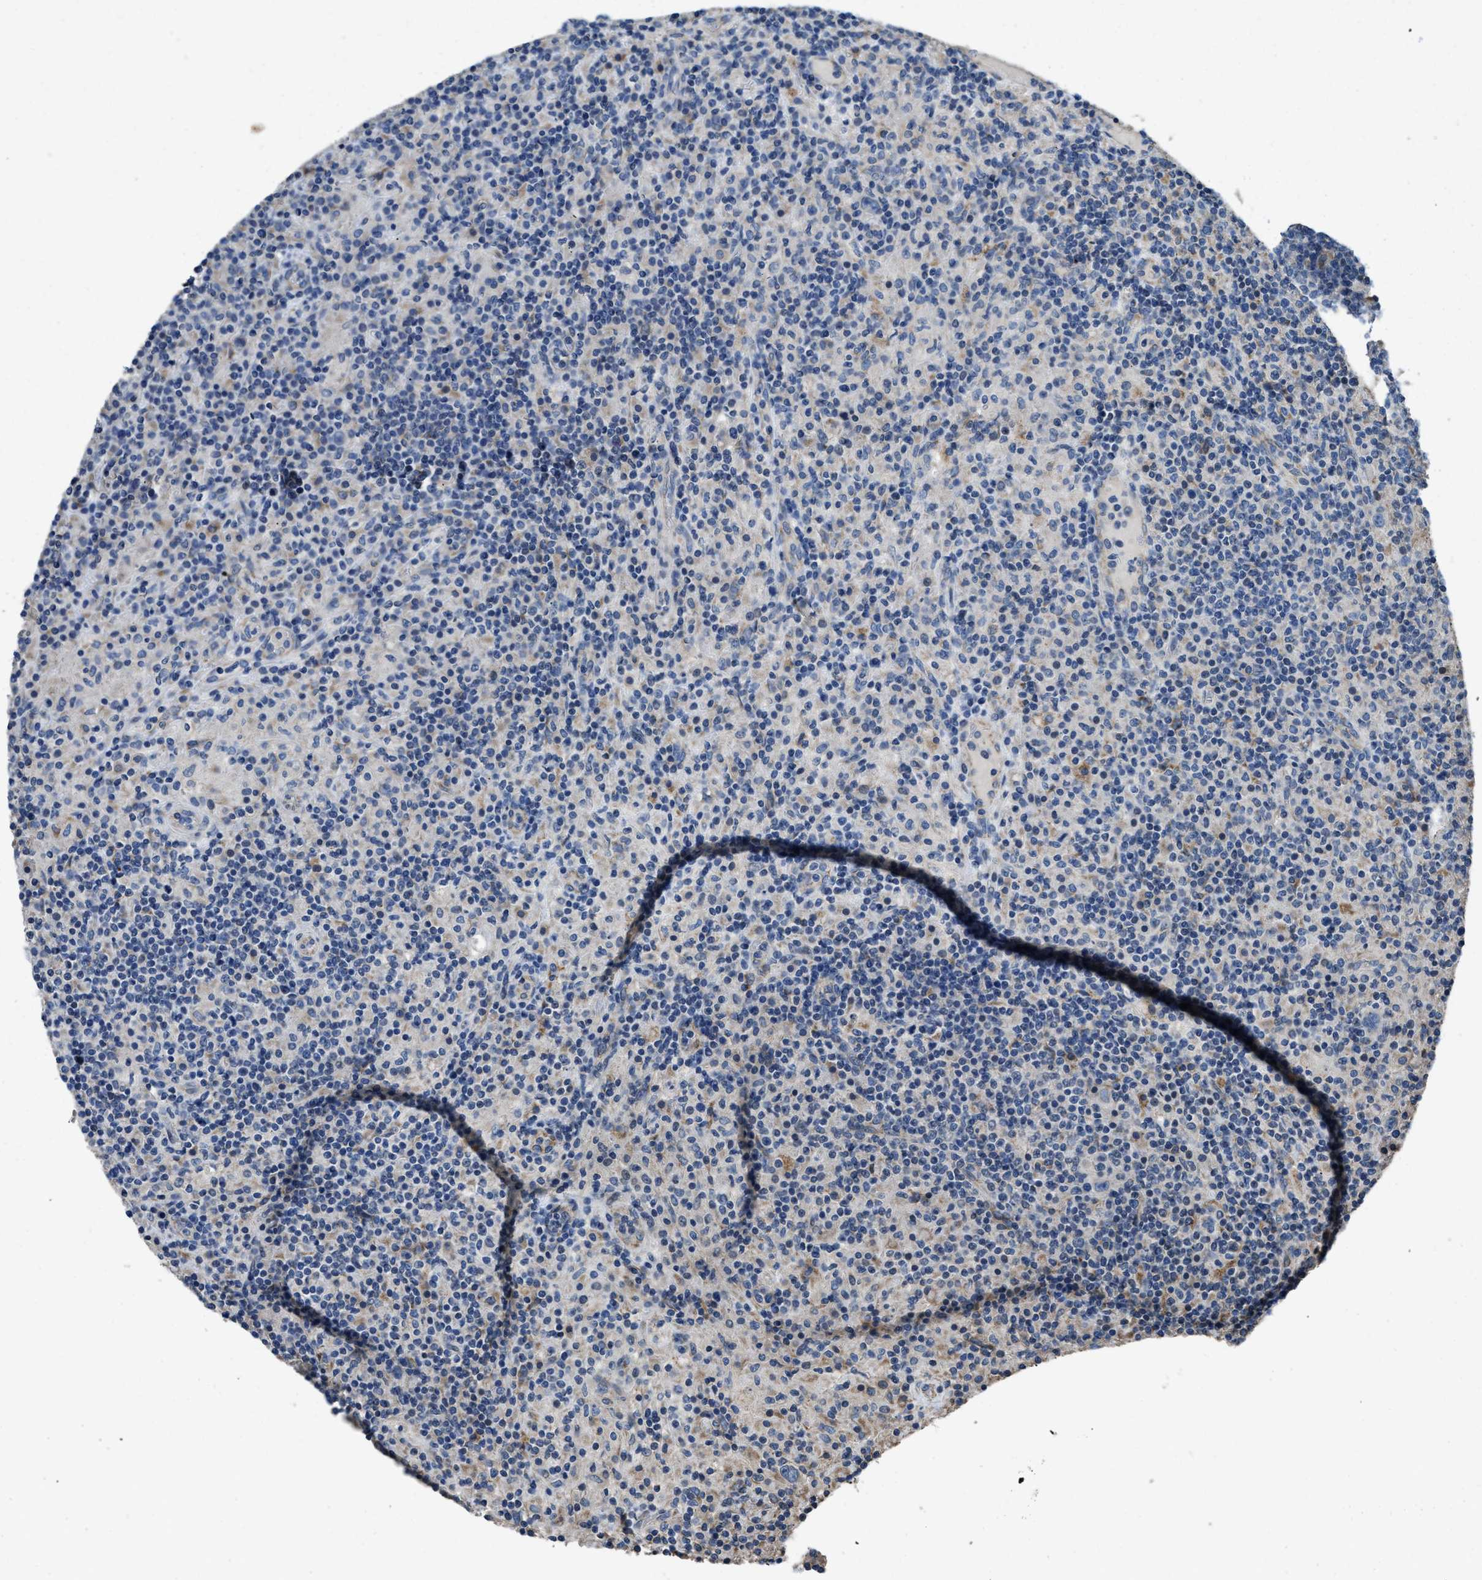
{"staining": {"intensity": "negative", "quantity": "none", "location": "none"}, "tissue": "lymphoma", "cell_type": "Tumor cells", "image_type": "cancer", "snomed": [{"axis": "morphology", "description": "Hodgkin's disease, NOS"}, {"axis": "topography", "description": "Lymph node"}], "caption": "Immunohistochemistry histopathology image of neoplastic tissue: Hodgkin's disease stained with DAB displays no significant protein positivity in tumor cells.", "gene": "TMEM150A", "patient": {"sex": "male", "age": 70}}